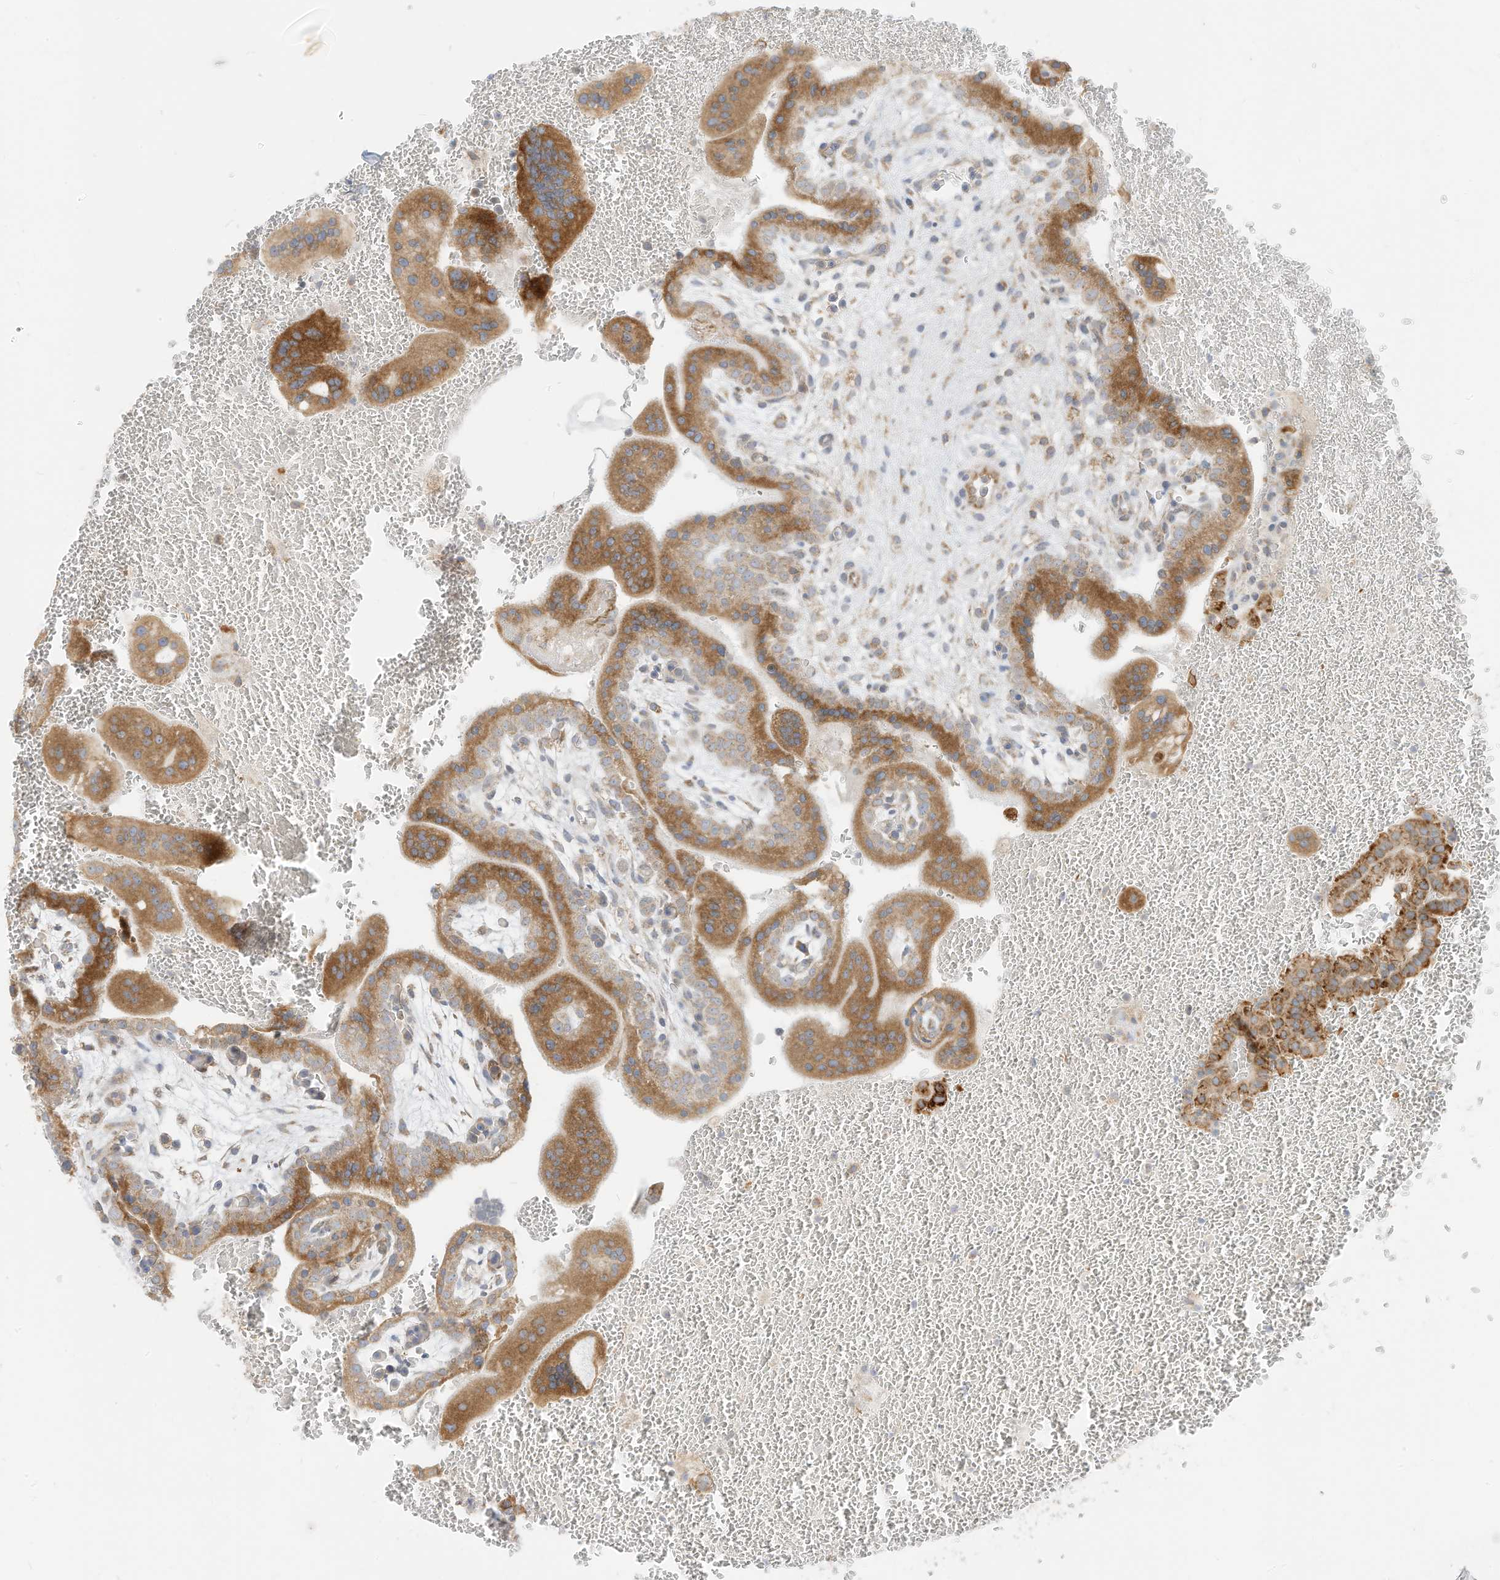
{"staining": {"intensity": "moderate", "quantity": ">75%", "location": "cytoplasmic/membranous"}, "tissue": "placenta", "cell_type": "Trophoblastic cells", "image_type": "normal", "snomed": [{"axis": "morphology", "description": "Normal tissue, NOS"}, {"axis": "topography", "description": "Placenta"}], "caption": "A micrograph of placenta stained for a protein demonstrates moderate cytoplasmic/membranous brown staining in trophoblastic cells. (Brightfield microscopy of DAB IHC at high magnification).", "gene": "STT3A", "patient": {"sex": "female", "age": 35}}